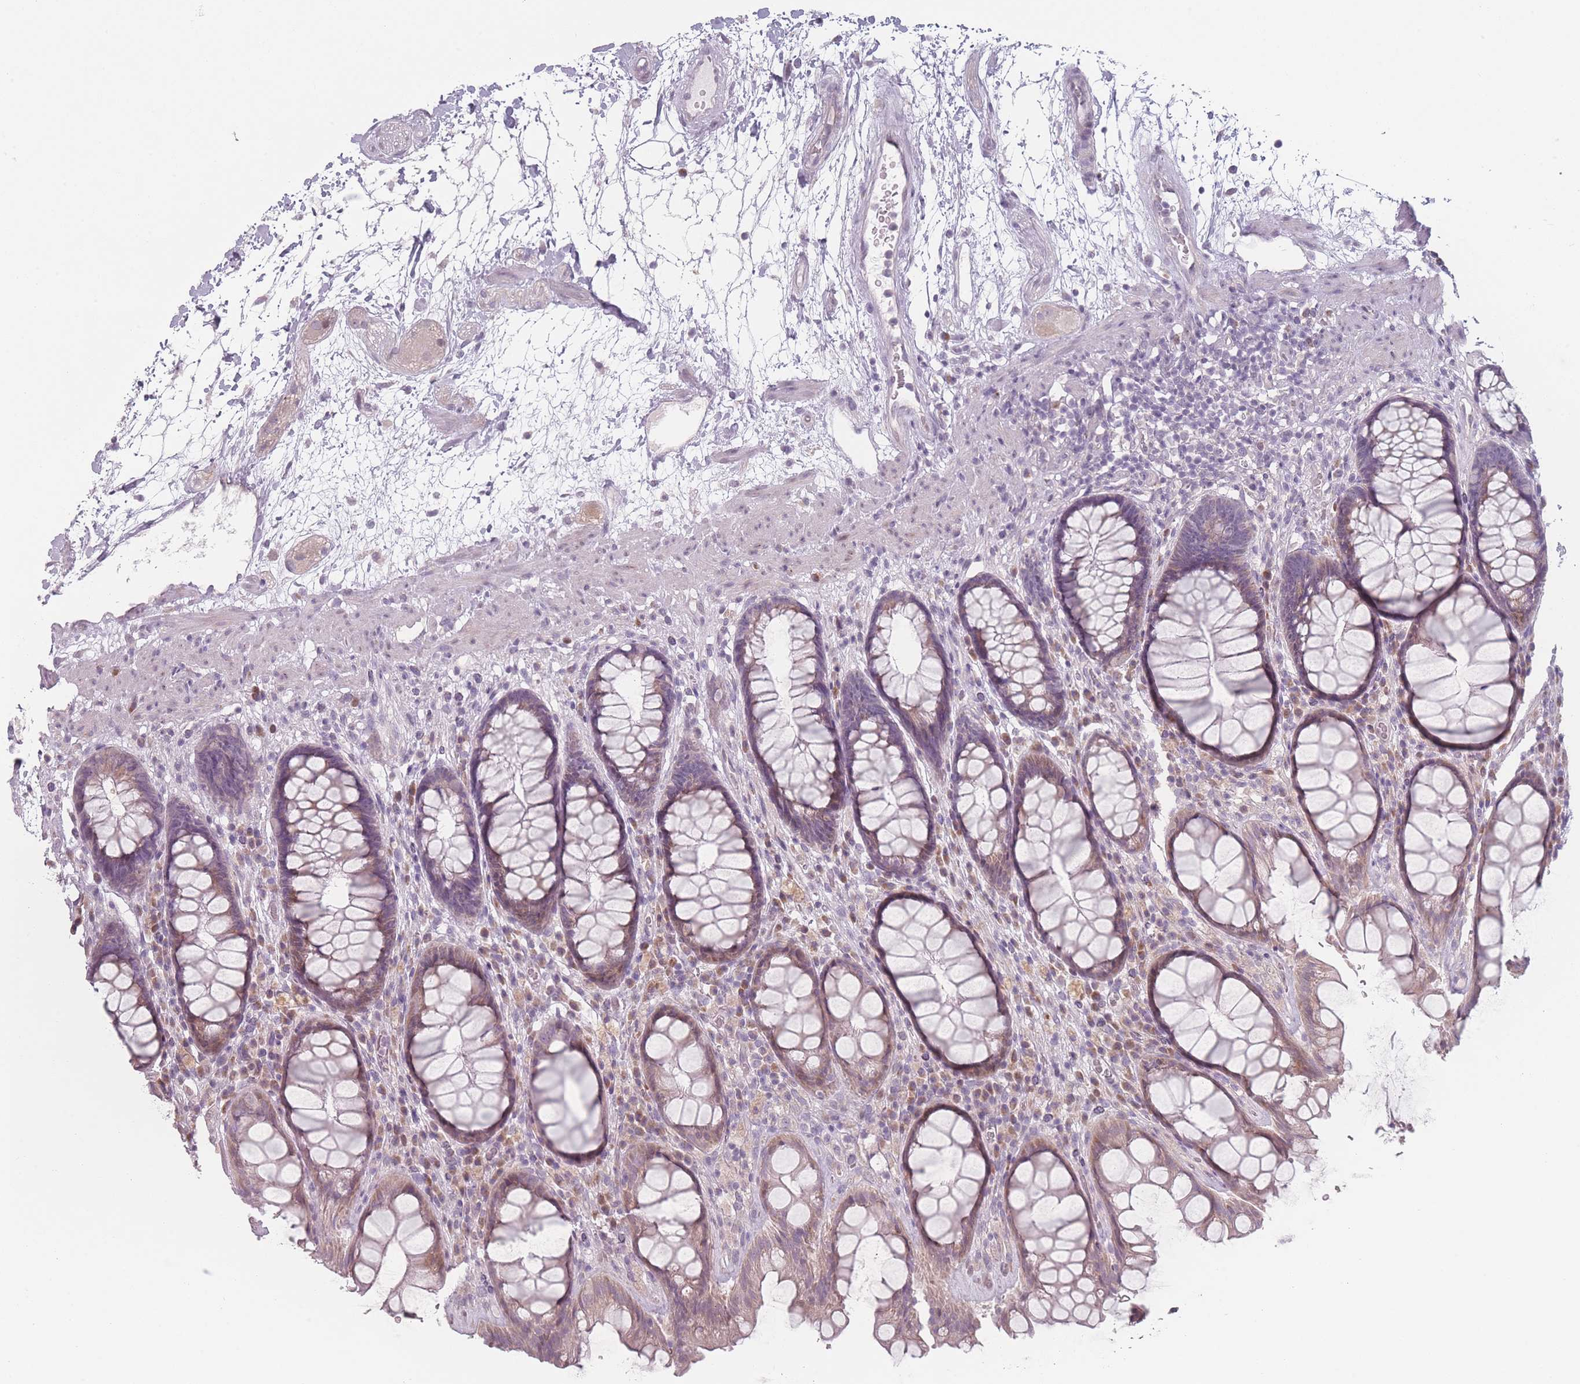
{"staining": {"intensity": "weak", "quantity": "25%-75%", "location": "cytoplasmic/membranous"}, "tissue": "rectum", "cell_type": "Glandular cells", "image_type": "normal", "snomed": [{"axis": "morphology", "description": "Normal tissue, NOS"}, {"axis": "topography", "description": "Rectum"}], "caption": "Protein staining of benign rectum demonstrates weak cytoplasmic/membranous expression in approximately 25%-75% of glandular cells. The protein is shown in brown color, while the nuclei are stained blue.", "gene": "RASL10B", "patient": {"sex": "male", "age": 64}}